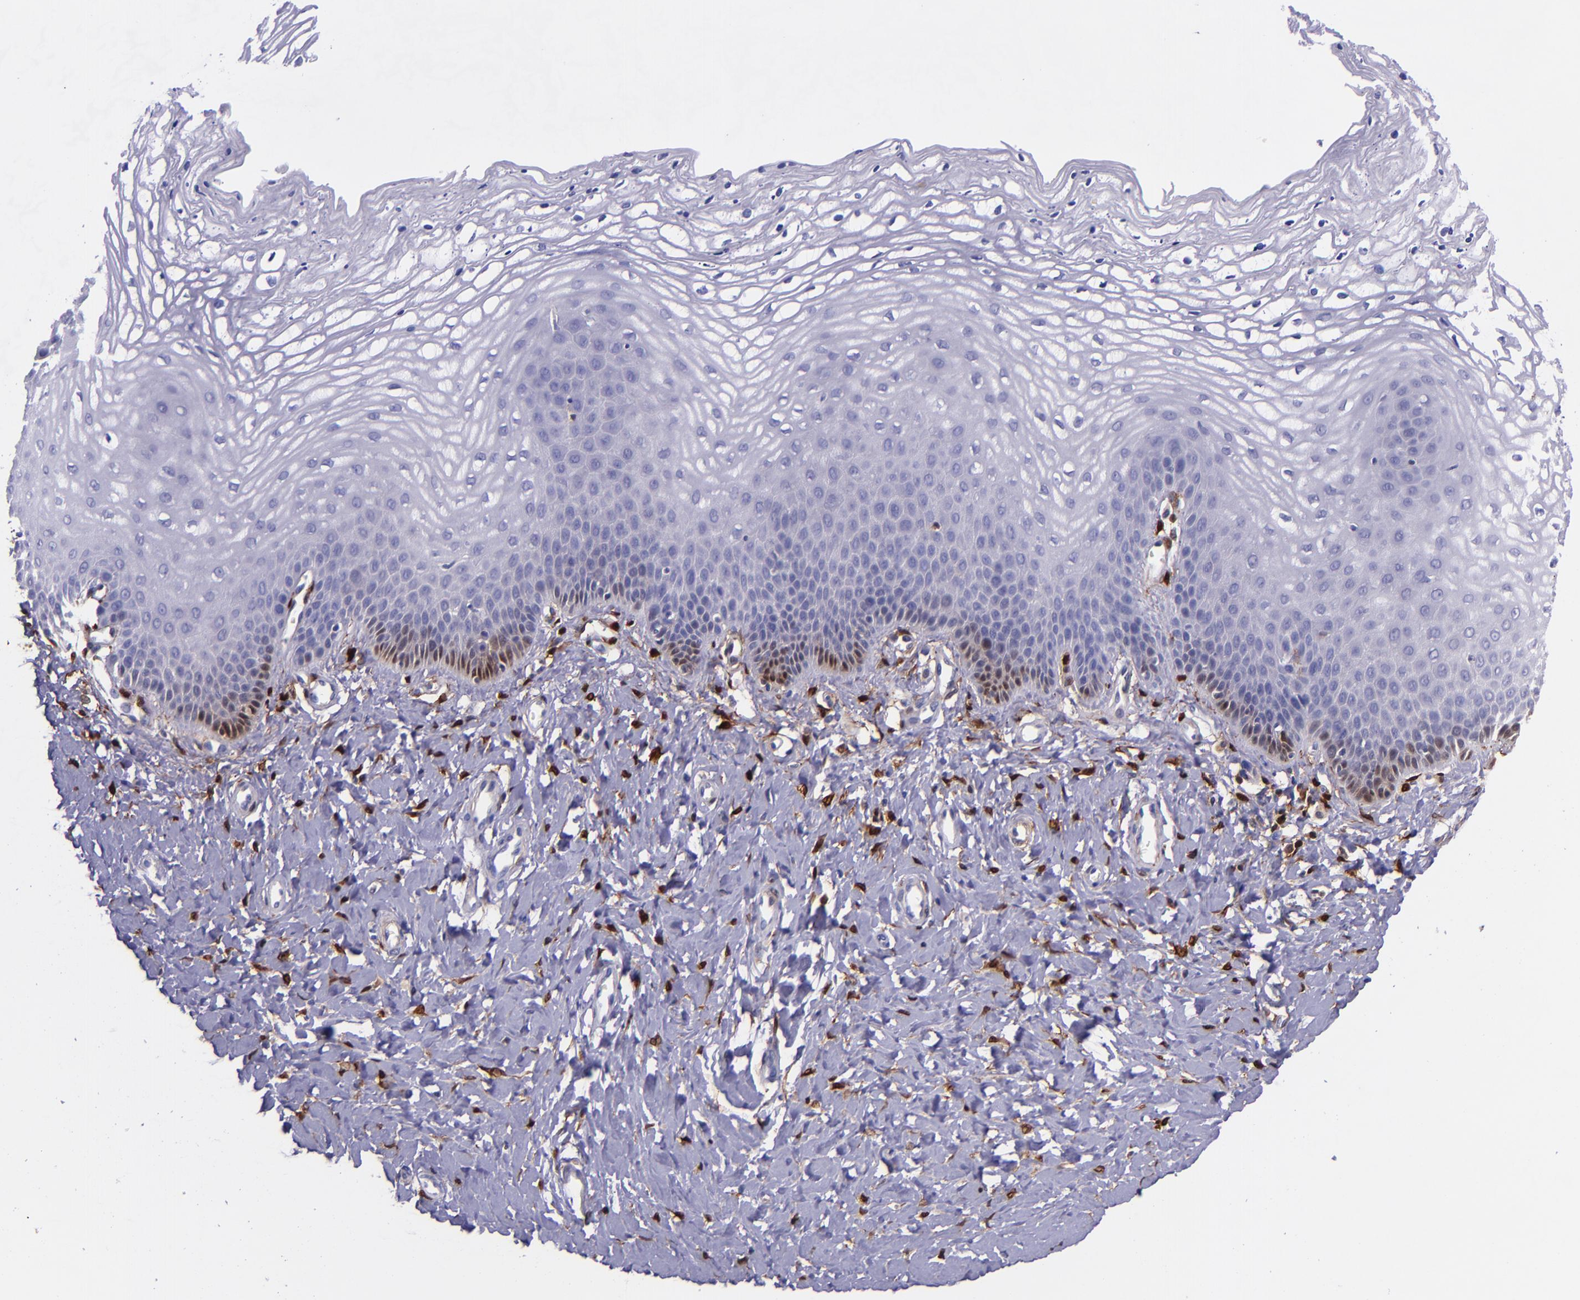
{"staining": {"intensity": "moderate", "quantity": "<25%", "location": "cytoplasmic/membranous,nuclear"}, "tissue": "vagina", "cell_type": "Squamous epithelial cells", "image_type": "normal", "snomed": [{"axis": "morphology", "description": "Normal tissue, NOS"}, {"axis": "topography", "description": "Vagina"}], "caption": "Vagina stained with immunohistochemistry (IHC) displays moderate cytoplasmic/membranous,nuclear expression in approximately <25% of squamous epithelial cells.", "gene": "LGALS1", "patient": {"sex": "female", "age": 68}}